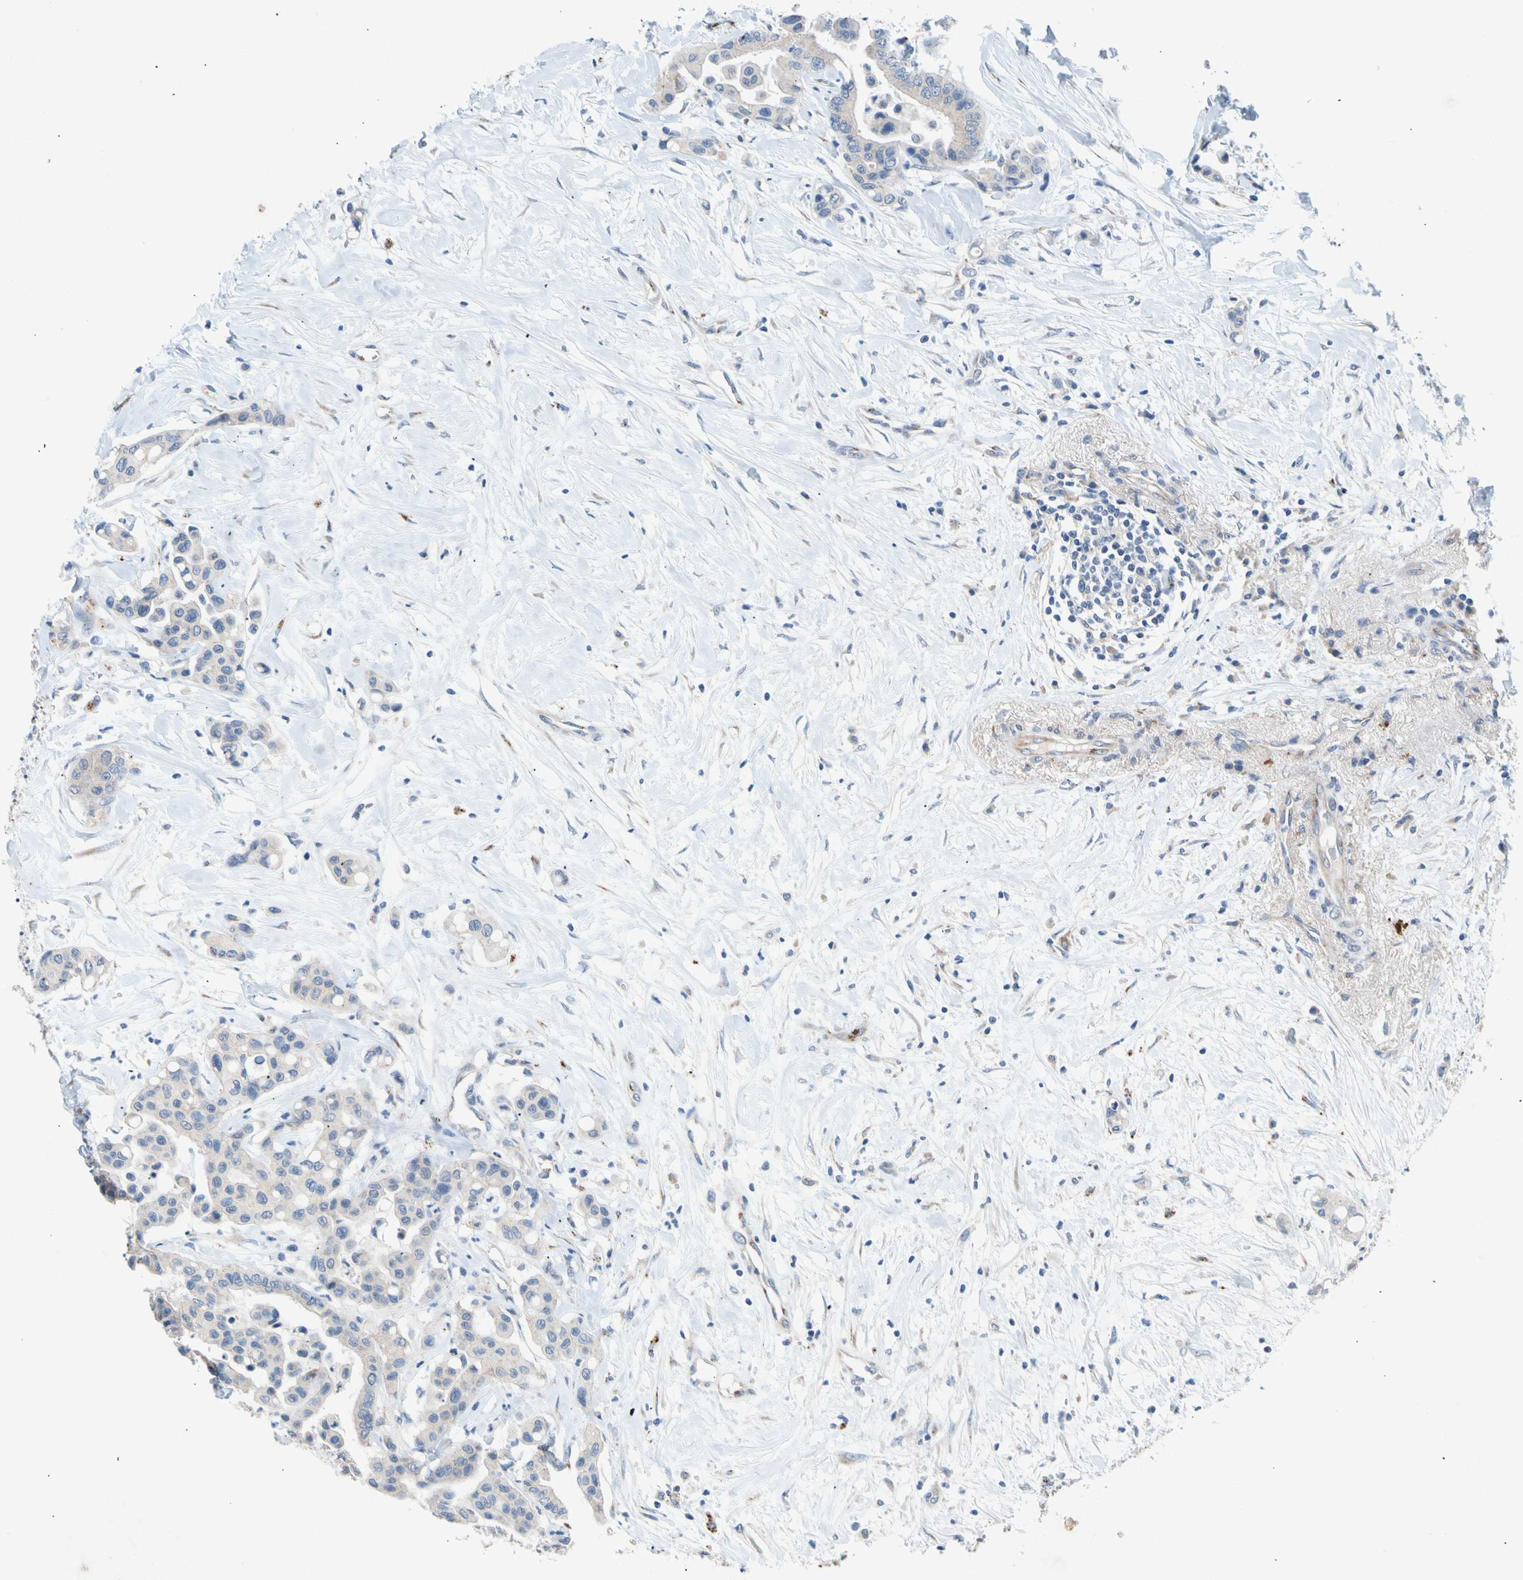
{"staining": {"intensity": "negative", "quantity": "none", "location": "none"}, "tissue": "colorectal cancer", "cell_type": "Tumor cells", "image_type": "cancer", "snomed": [{"axis": "morphology", "description": "Normal tissue, NOS"}, {"axis": "morphology", "description": "Adenocarcinoma, NOS"}, {"axis": "topography", "description": "Colon"}], "caption": "Colorectal cancer was stained to show a protein in brown. There is no significant expression in tumor cells. (Brightfield microscopy of DAB (3,3'-diaminobenzidine) immunohistochemistry at high magnification).", "gene": "GASK1B", "patient": {"sex": "male", "age": 82}}